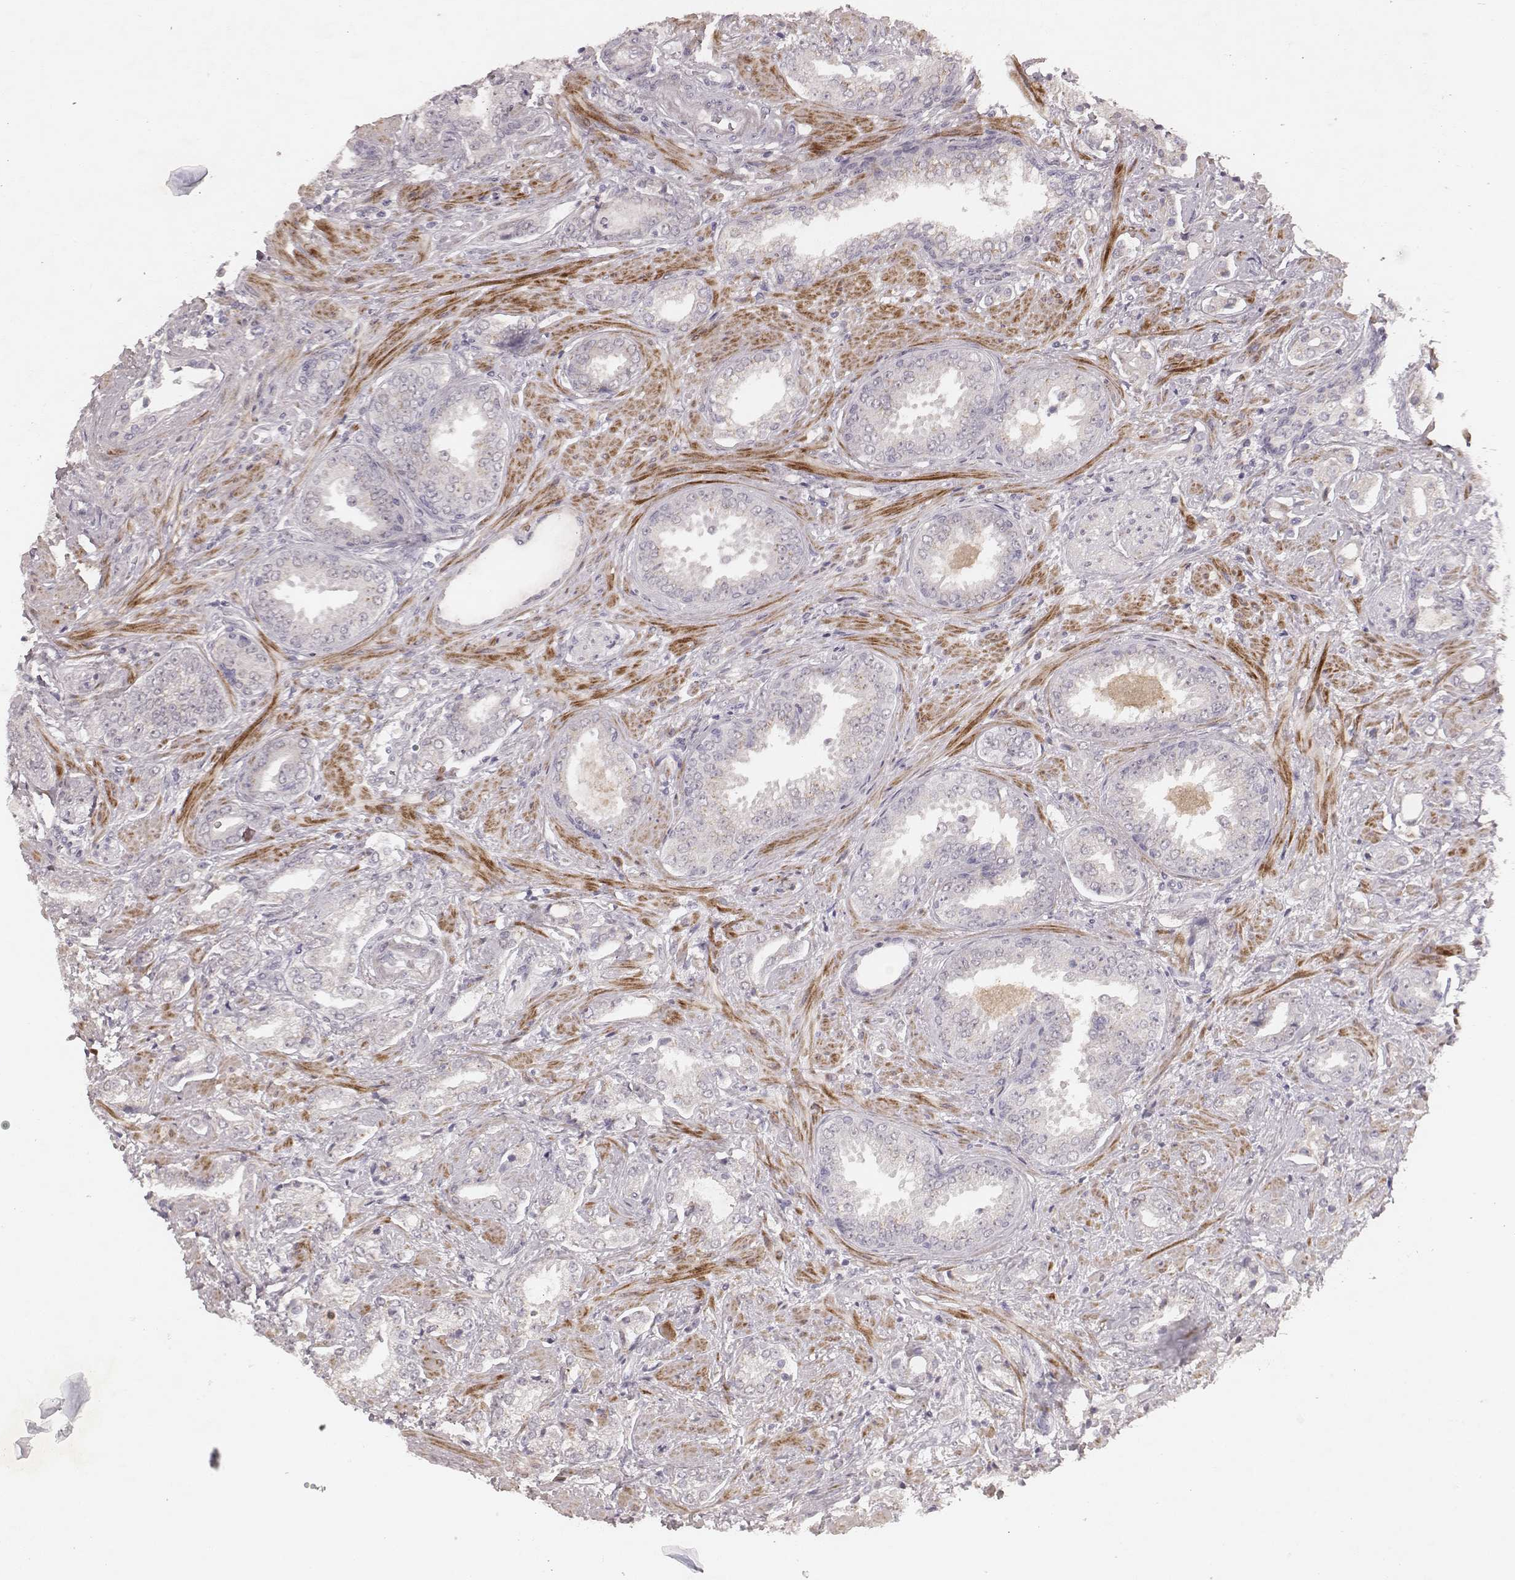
{"staining": {"intensity": "negative", "quantity": "none", "location": "none"}, "tissue": "prostate cancer", "cell_type": "Tumor cells", "image_type": "cancer", "snomed": [{"axis": "morphology", "description": "Adenocarcinoma, Low grade"}, {"axis": "topography", "description": "Prostate"}], "caption": "There is no significant expression in tumor cells of prostate low-grade adenocarcinoma. Nuclei are stained in blue.", "gene": "FAM13B", "patient": {"sex": "male", "age": 61}}